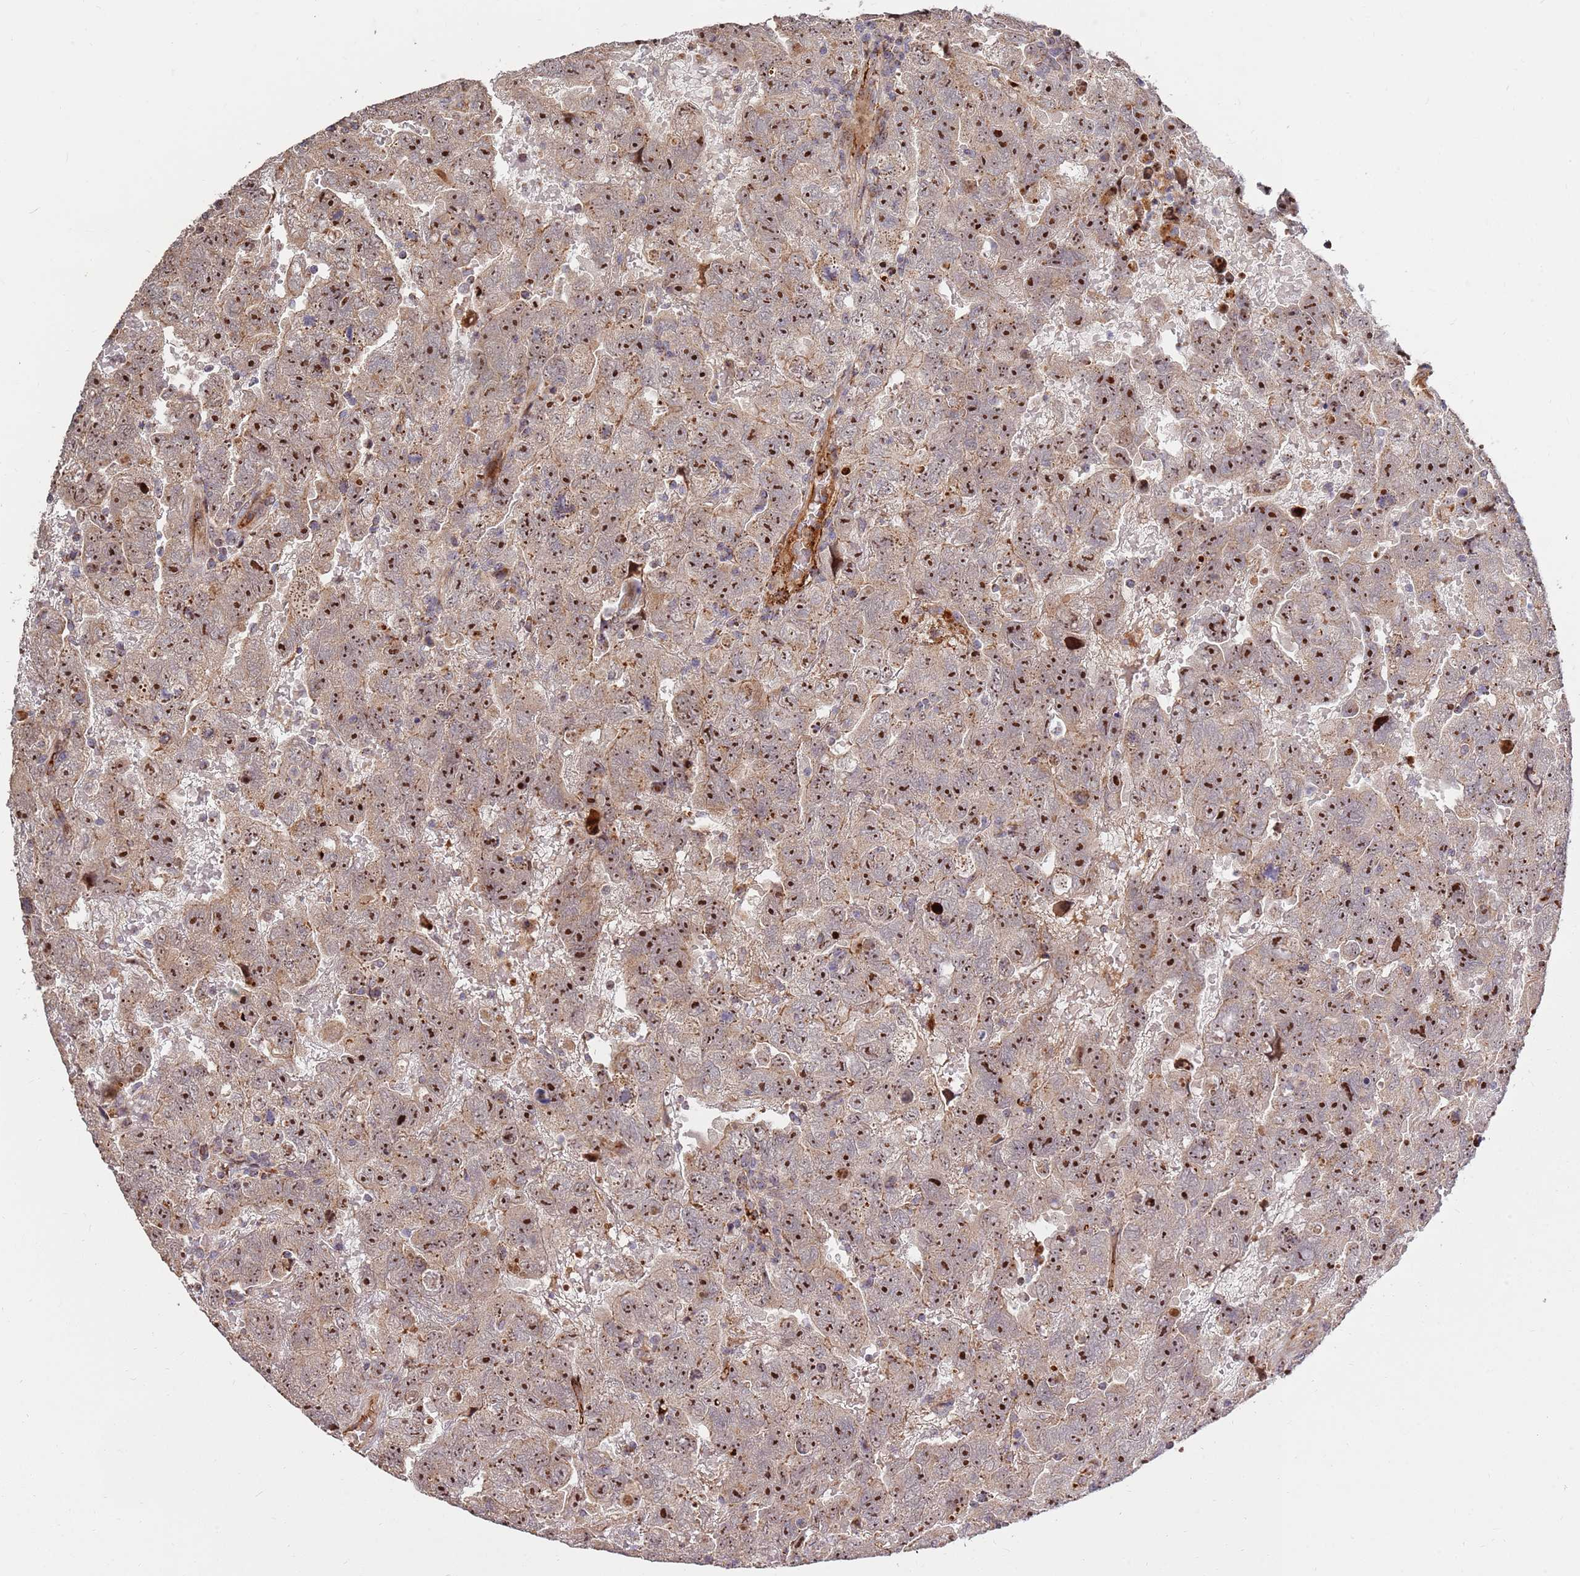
{"staining": {"intensity": "moderate", "quantity": ">75%", "location": "cytoplasmic/membranous,nuclear"}, "tissue": "testis cancer", "cell_type": "Tumor cells", "image_type": "cancer", "snomed": [{"axis": "morphology", "description": "Carcinoma, Embryonal, NOS"}, {"axis": "topography", "description": "Testis"}], "caption": "The photomicrograph demonstrates staining of embryonal carcinoma (testis), revealing moderate cytoplasmic/membranous and nuclear protein positivity (brown color) within tumor cells.", "gene": "KIF25", "patient": {"sex": "male", "age": 45}}